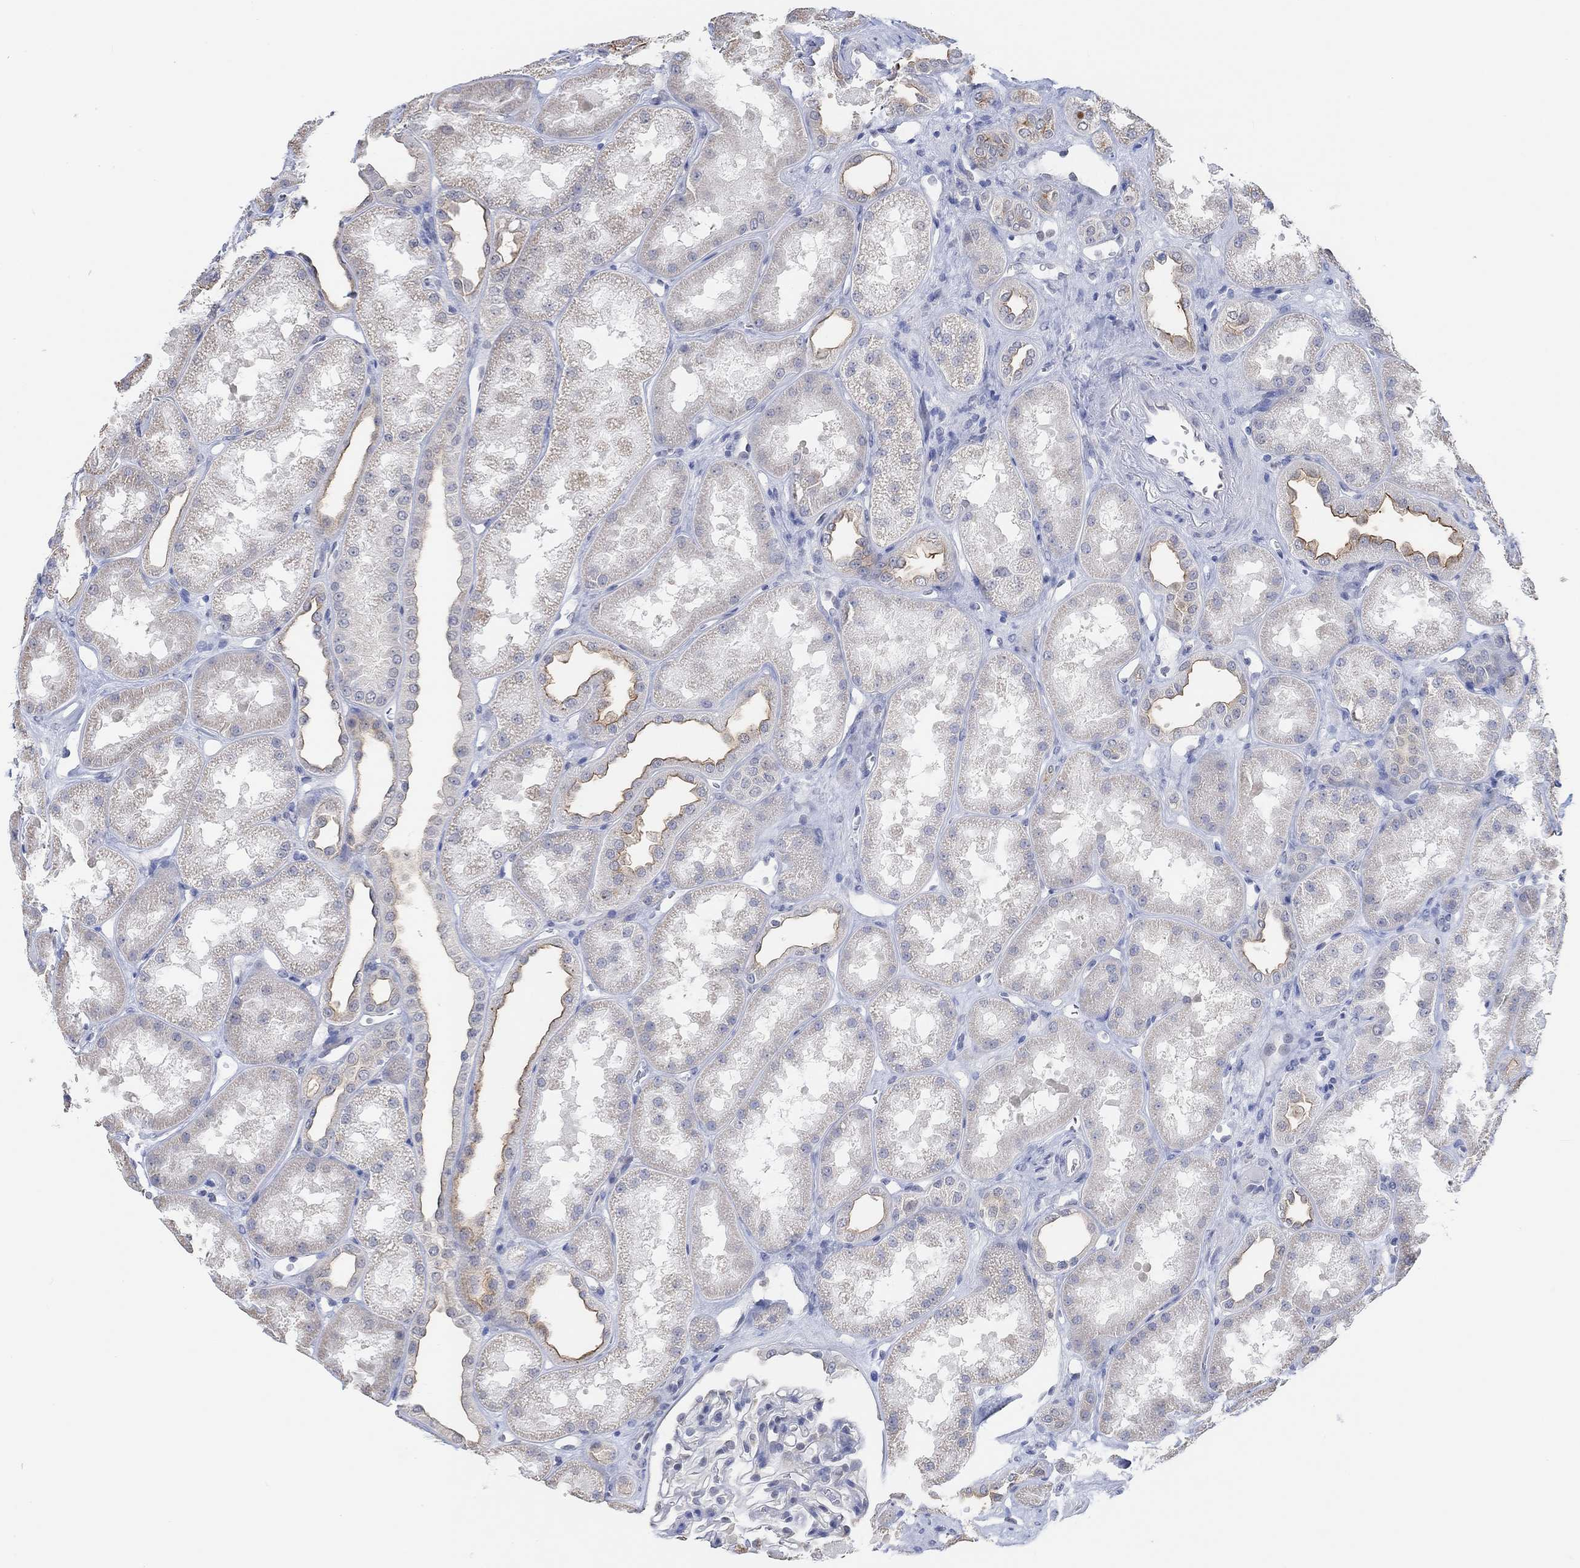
{"staining": {"intensity": "negative", "quantity": "none", "location": "none"}, "tissue": "kidney", "cell_type": "Cells in glomeruli", "image_type": "normal", "snomed": [{"axis": "morphology", "description": "Normal tissue, NOS"}, {"axis": "topography", "description": "Kidney"}], "caption": "Immunohistochemistry of unremarkable human kidney exhibits no staining in cells in glomeruli. (DAB (3,3'-diaminobenzidine) immunohistochemistry (IHC) with hematoxylin counter stain).", "gene": "MUC1", "patient": {"sex": "male", "age": 61}}